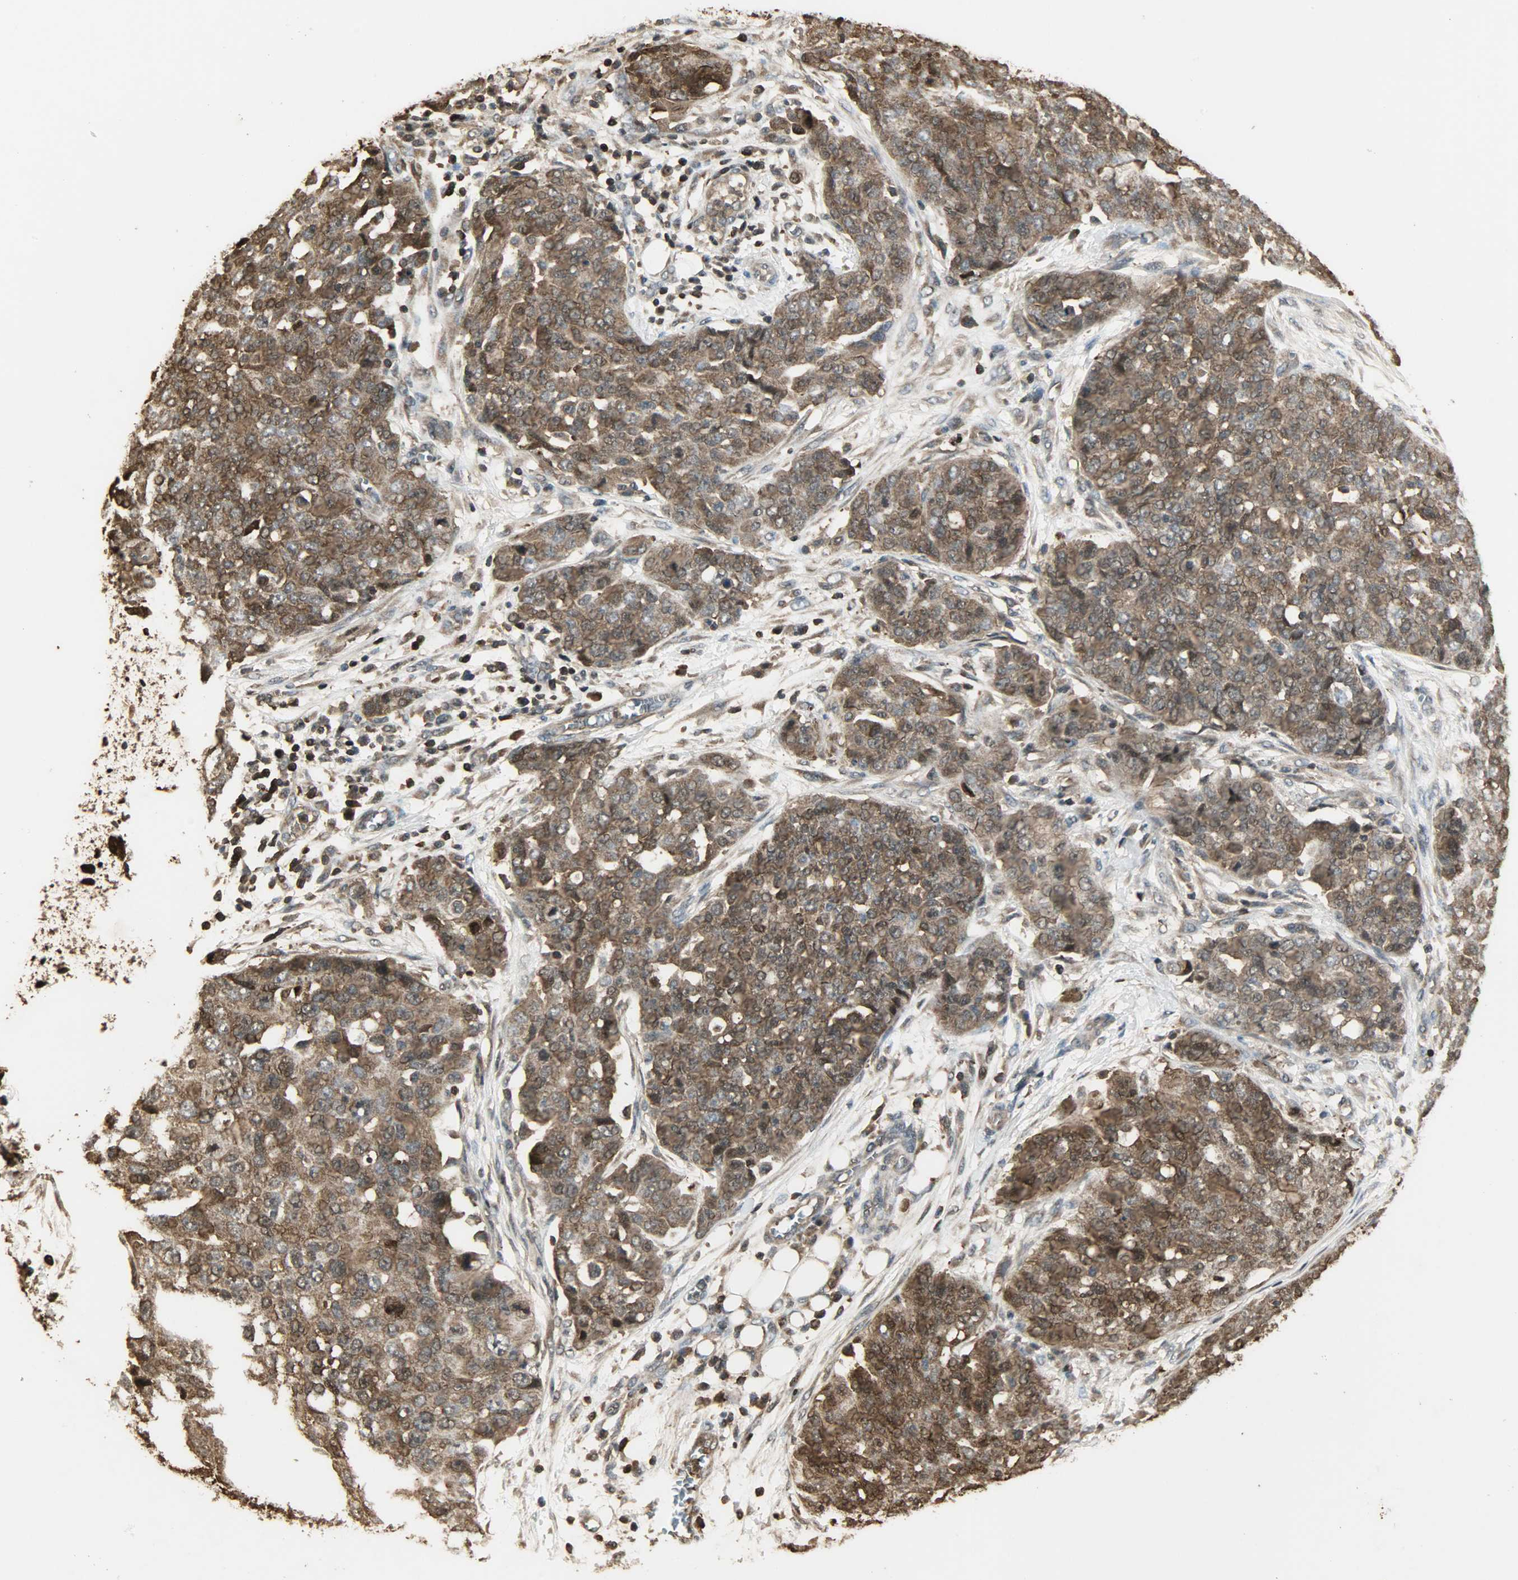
{"staining": {"intensity": "strong", "quantity": ">75%", "location": "cytoplasmic/membranous,nuclear"}, "tissue": "ovarian cancer", "cell_type": "Tumor cells", "image_type": "cancer", "snomed": [{"axis": "morphology", "description": "Cystadenocarcinoma, serous, NOS"}, {"axis": "topography", "description": "Soft tissue"}, {"axis": "topography", "description": "Ovary"}], "caption": "Tumor cells display high levels of strong cytoplasmic/membranous and nuclear positivity in about >75% of cells in human ovarian cancer. (DAB = brown stain, brightfield microscopy at high magnification).", "gene": "YWHAZ", "patient": {"sex": "female", "age": 57}}